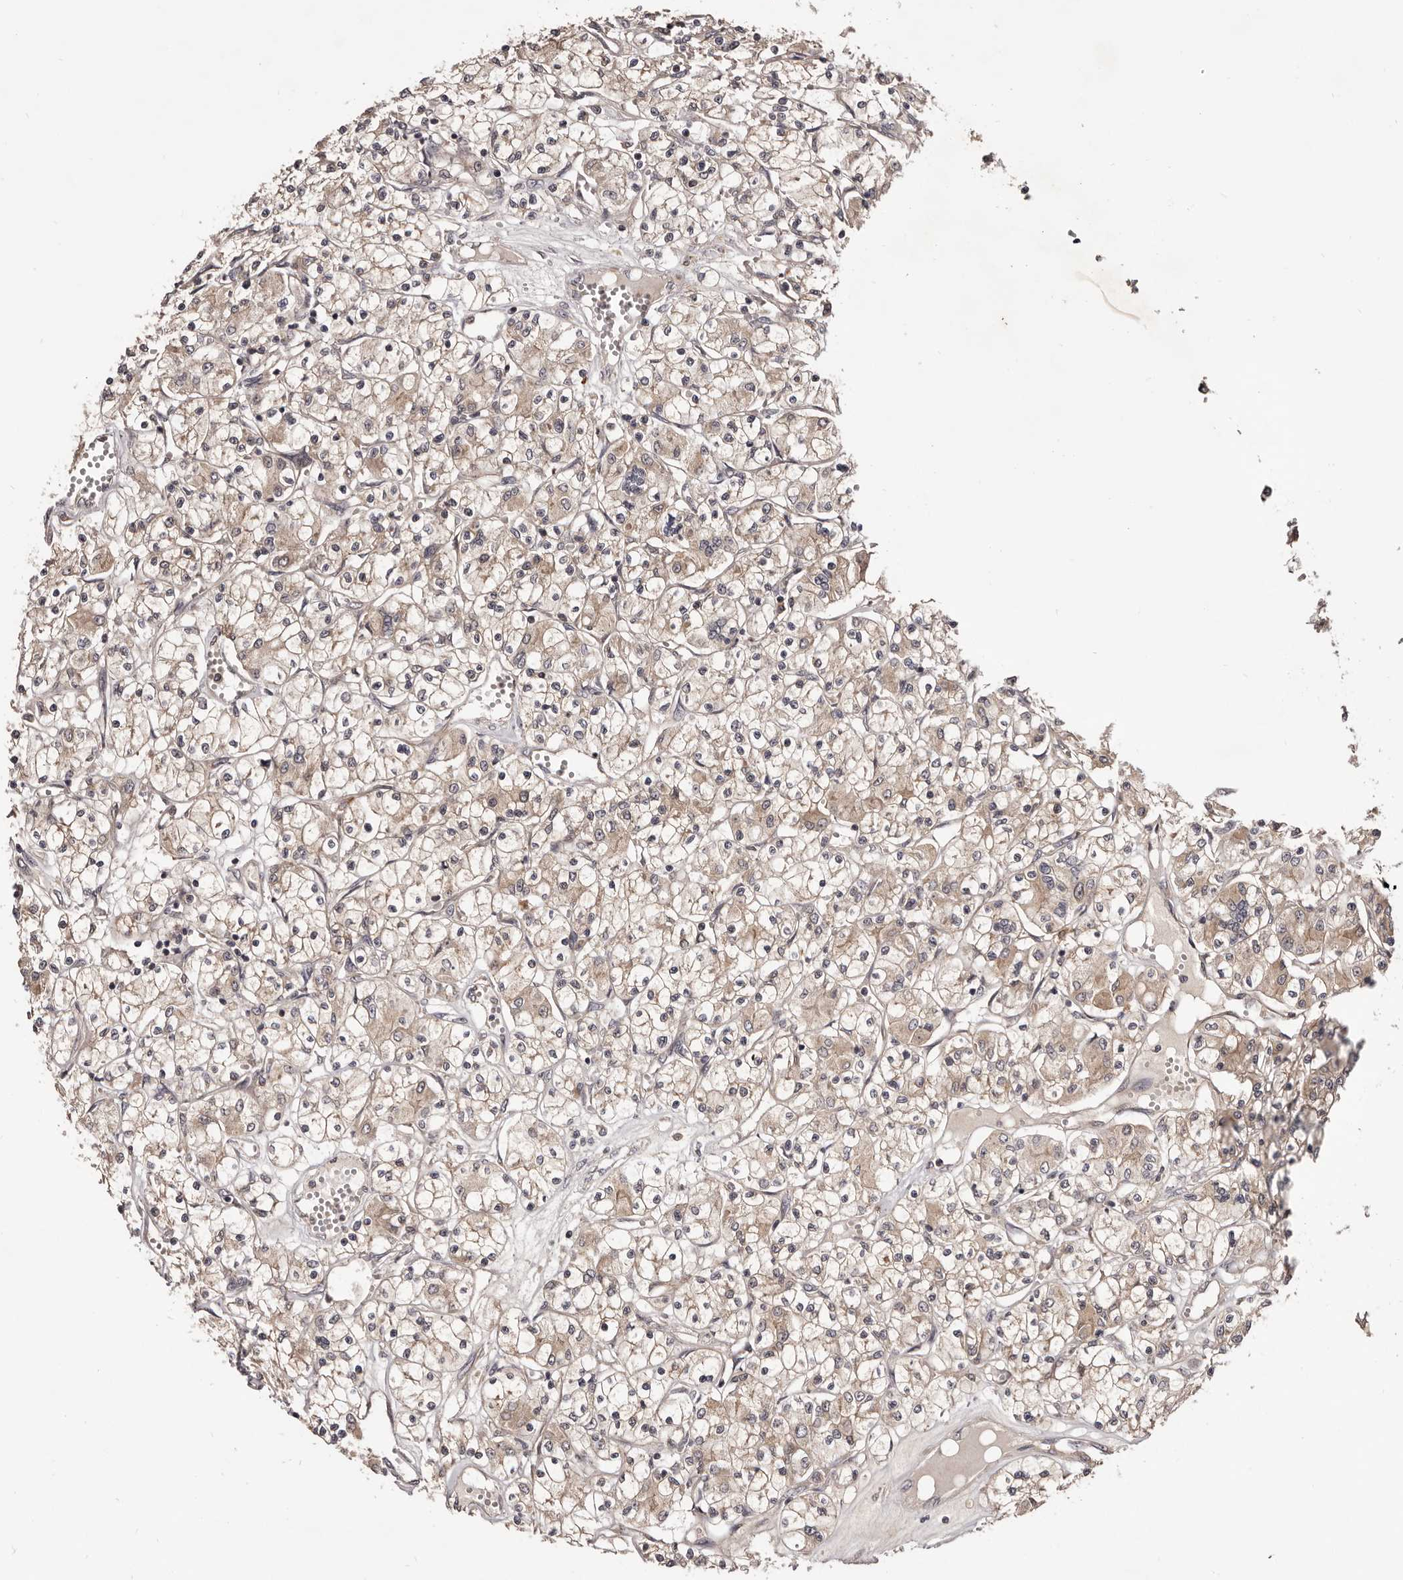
{"staining": {"intensity": "weak", "quantity": ">75%", "location": "cytoplasmic/membranous"}, "tissue": "renal cancer", "cell_type": "Tumor cells", "image_type": "cancer", "snomed": [{"axis": "morphology", "description": "Adenocarcinoma, NOS"}, {"axis": "topography", "description": "Kidney"}], "caption": "Immunohistochemical staining of human adenocarcinoma (renal) reveals low levels of weak cytoplasmic/membranous expression in about >75% of tumor cells.", "gene": "MDP1", "patient": {"sex": "female", "age": 59}}